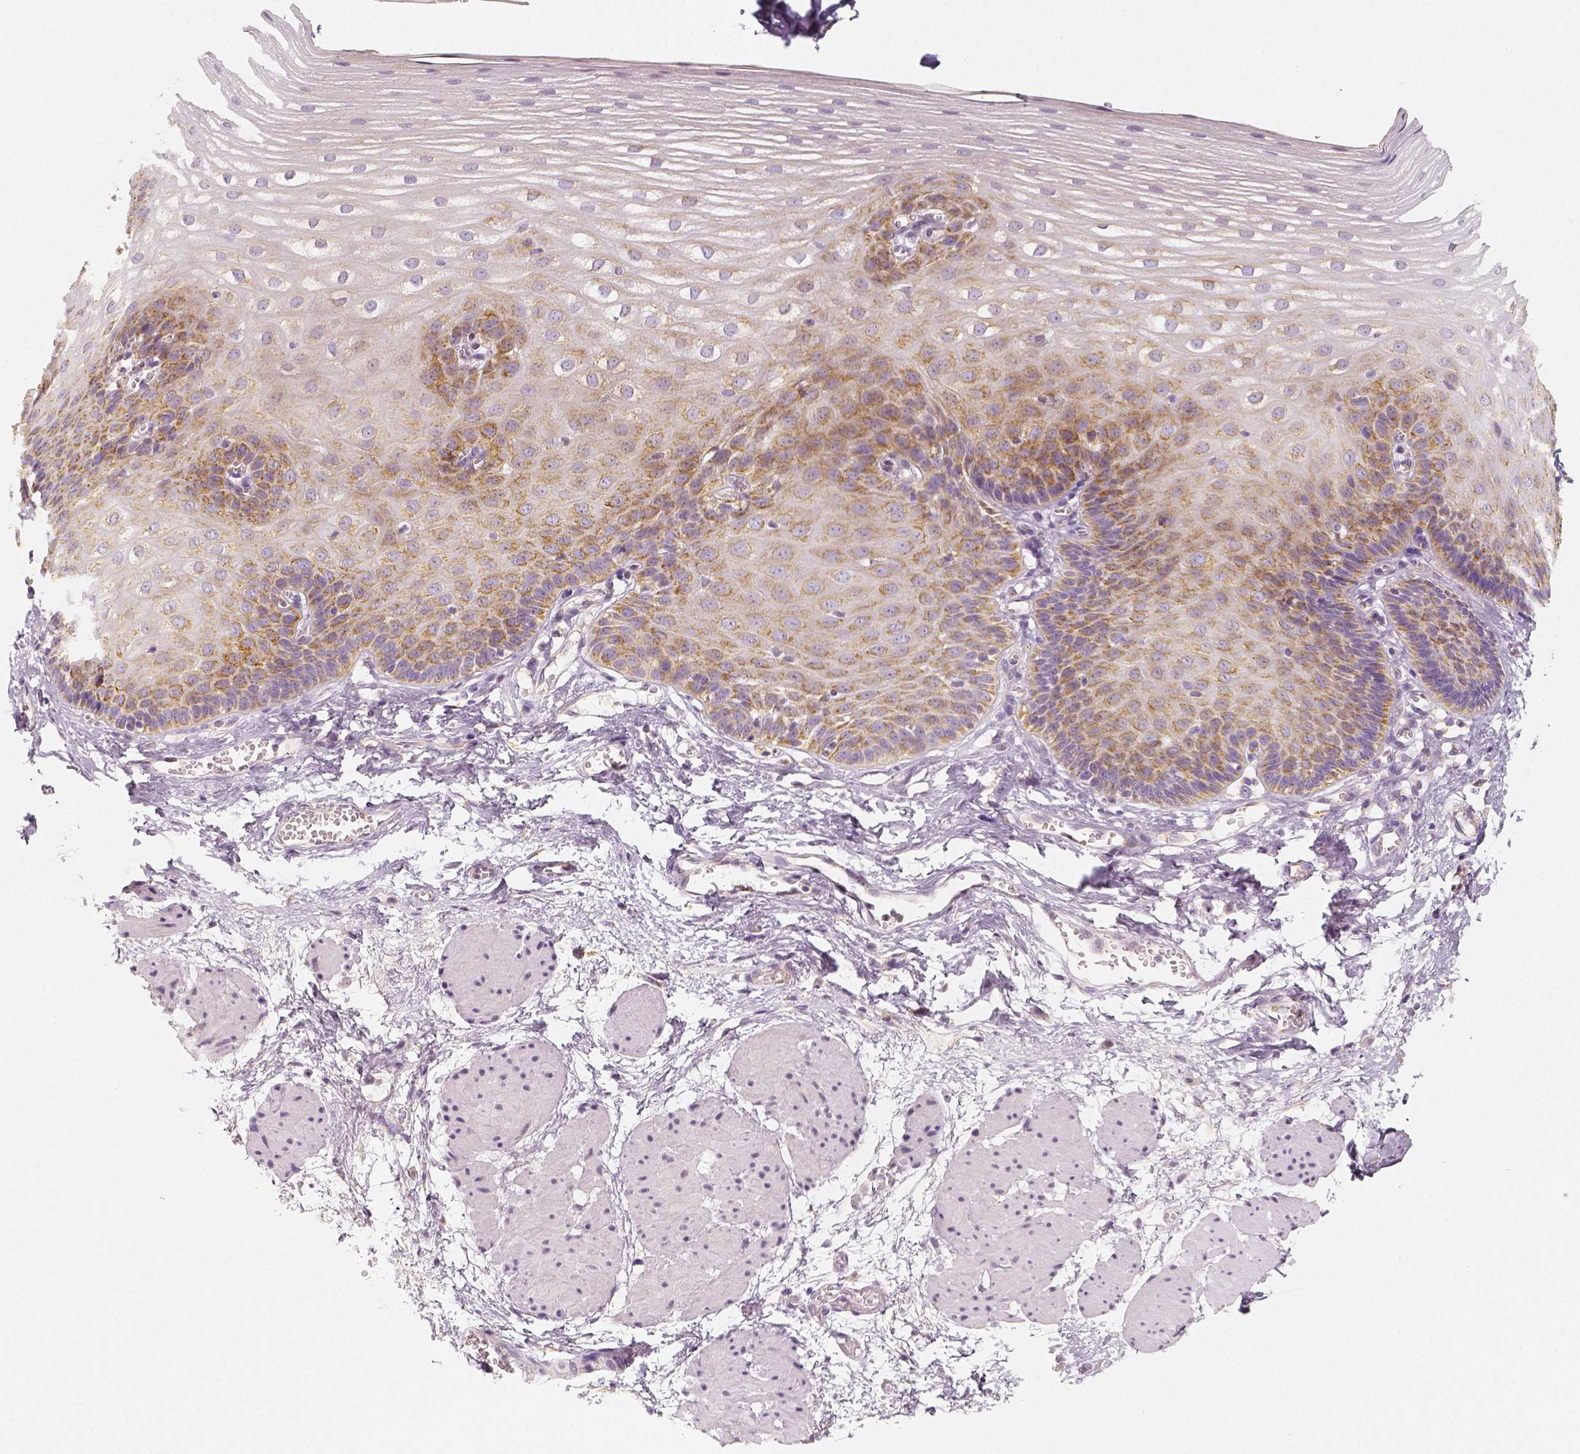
{"staining": {"intensity": "moderate", "quantity": ">75%", "location": "cytoplasmic/membranous"}, "tissue": "esophagus", "cell_type": "Squamous epithelial cells", "image_type": "normal", "snomed": [{"axis": "morphology", "description": "Normal tissue, NOS"}, {"axis": "topography", "description": "Esophagus"}], "caption": "Immunohistochemistry (IHC) photomicrograph of normal esophagus: human esophagus stained using immunohistochemistry displays medium levels of moderate protein expression localized specifically in the cytoplasmic/membranous of squamous epithelial cells, appearing as a cytoplasmic/membranous brown color.", "gene": "PGAM5", "patient": {"sex": "male", "age": 62}}